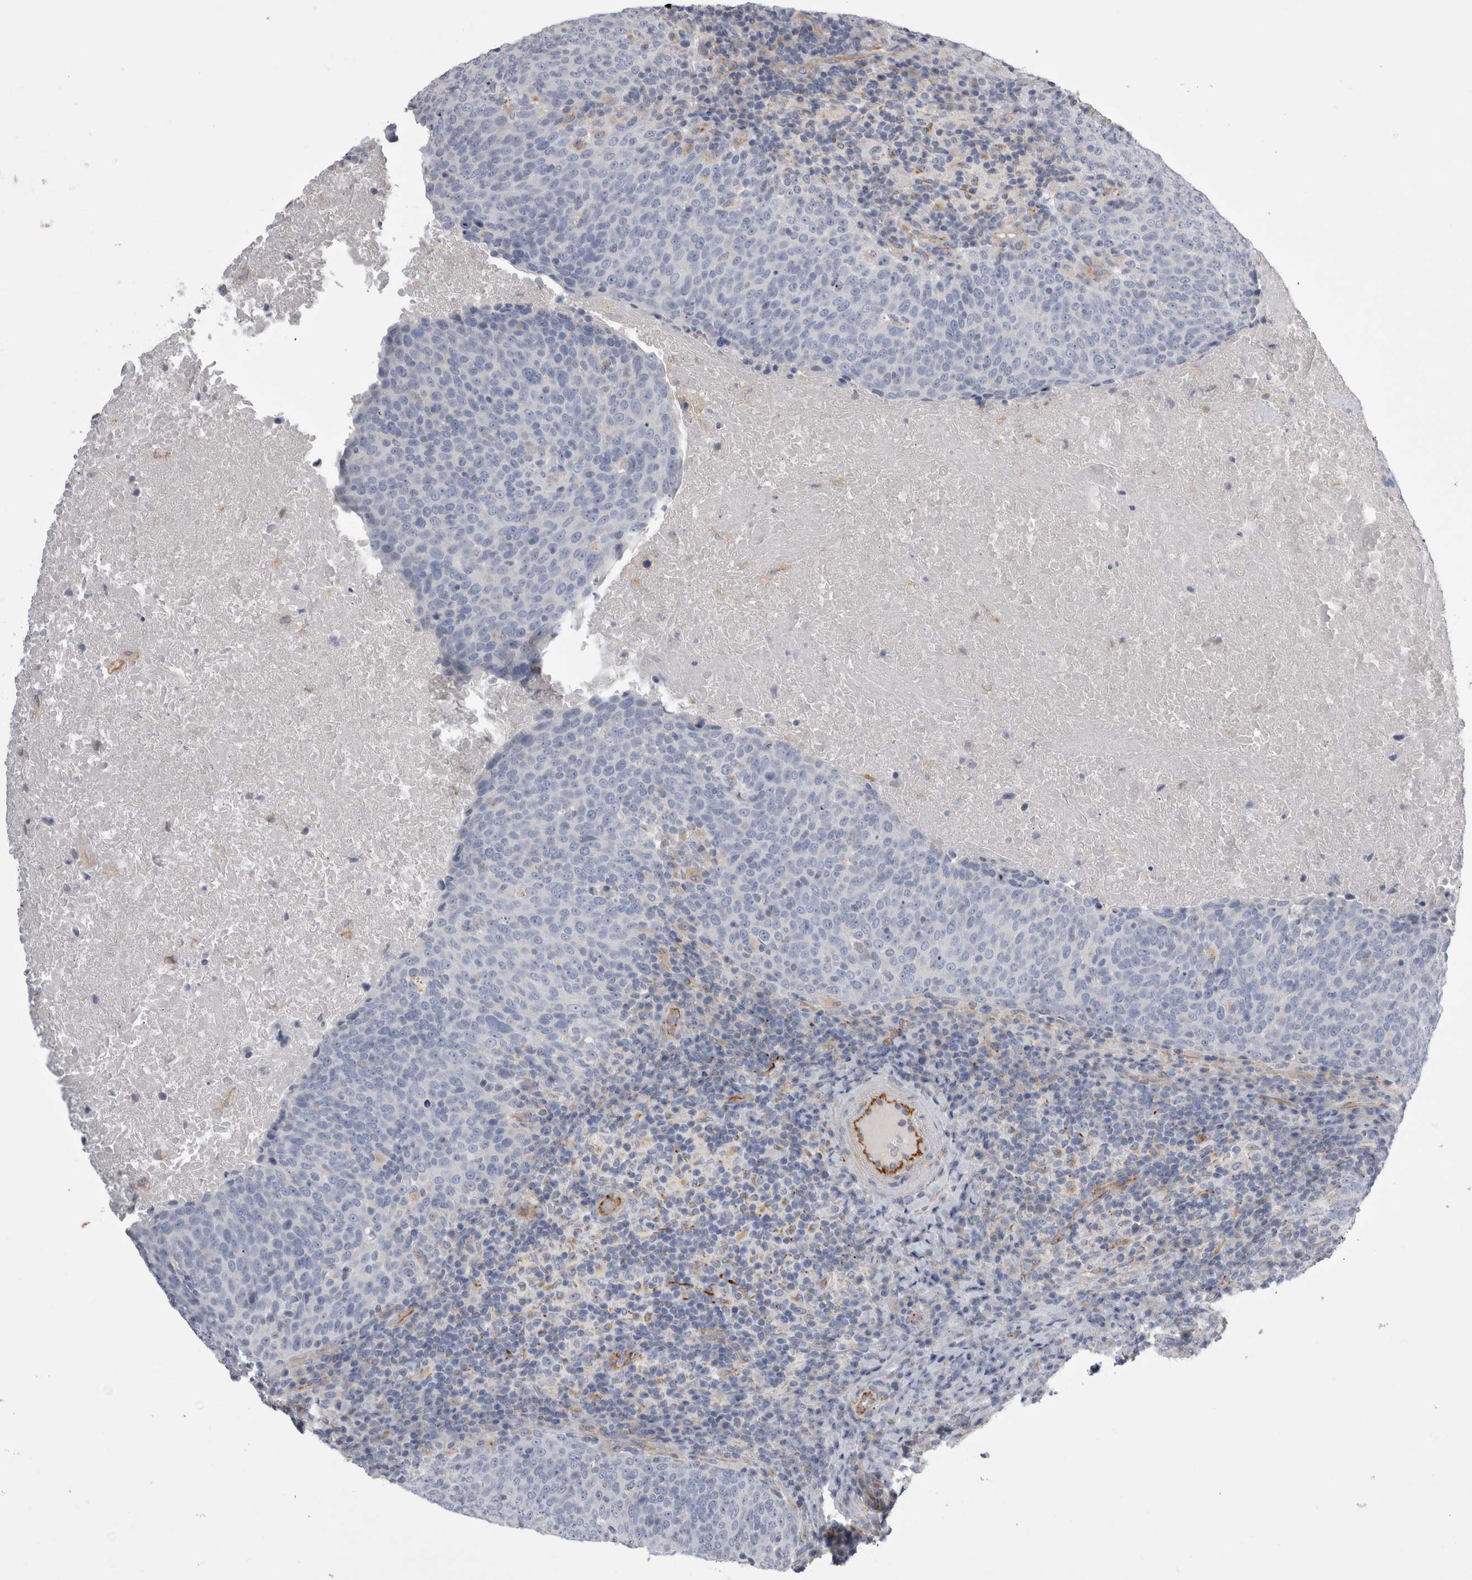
{"staining": {"intensity": "negative", "quantity": "none", "location": "none"}, "tissue": "head and neck cancer", "cell_type": "Tumor cells", "image_type": "cancer", "snomed": [{"axis": "morphology", "description": "Squamous cell carcinoma, NOS"}, {"axis": "morphology", "description": "Squamous cell carcinoma, metastatic, NOS"}, {"axis": "topography", "description": "Lymph node"}, {"axis": "topography", "description": "Head-Neck"}], "caption": "There is no significant expression in tumor cells of head and neck squamous cell carcinoma. (DAB (3,3'-diaminobenzidine) IHC visualized using brightfield microscopy, high magnification).", "gene": "STRADB", "patient": {"sex": "male", "age": 62}}